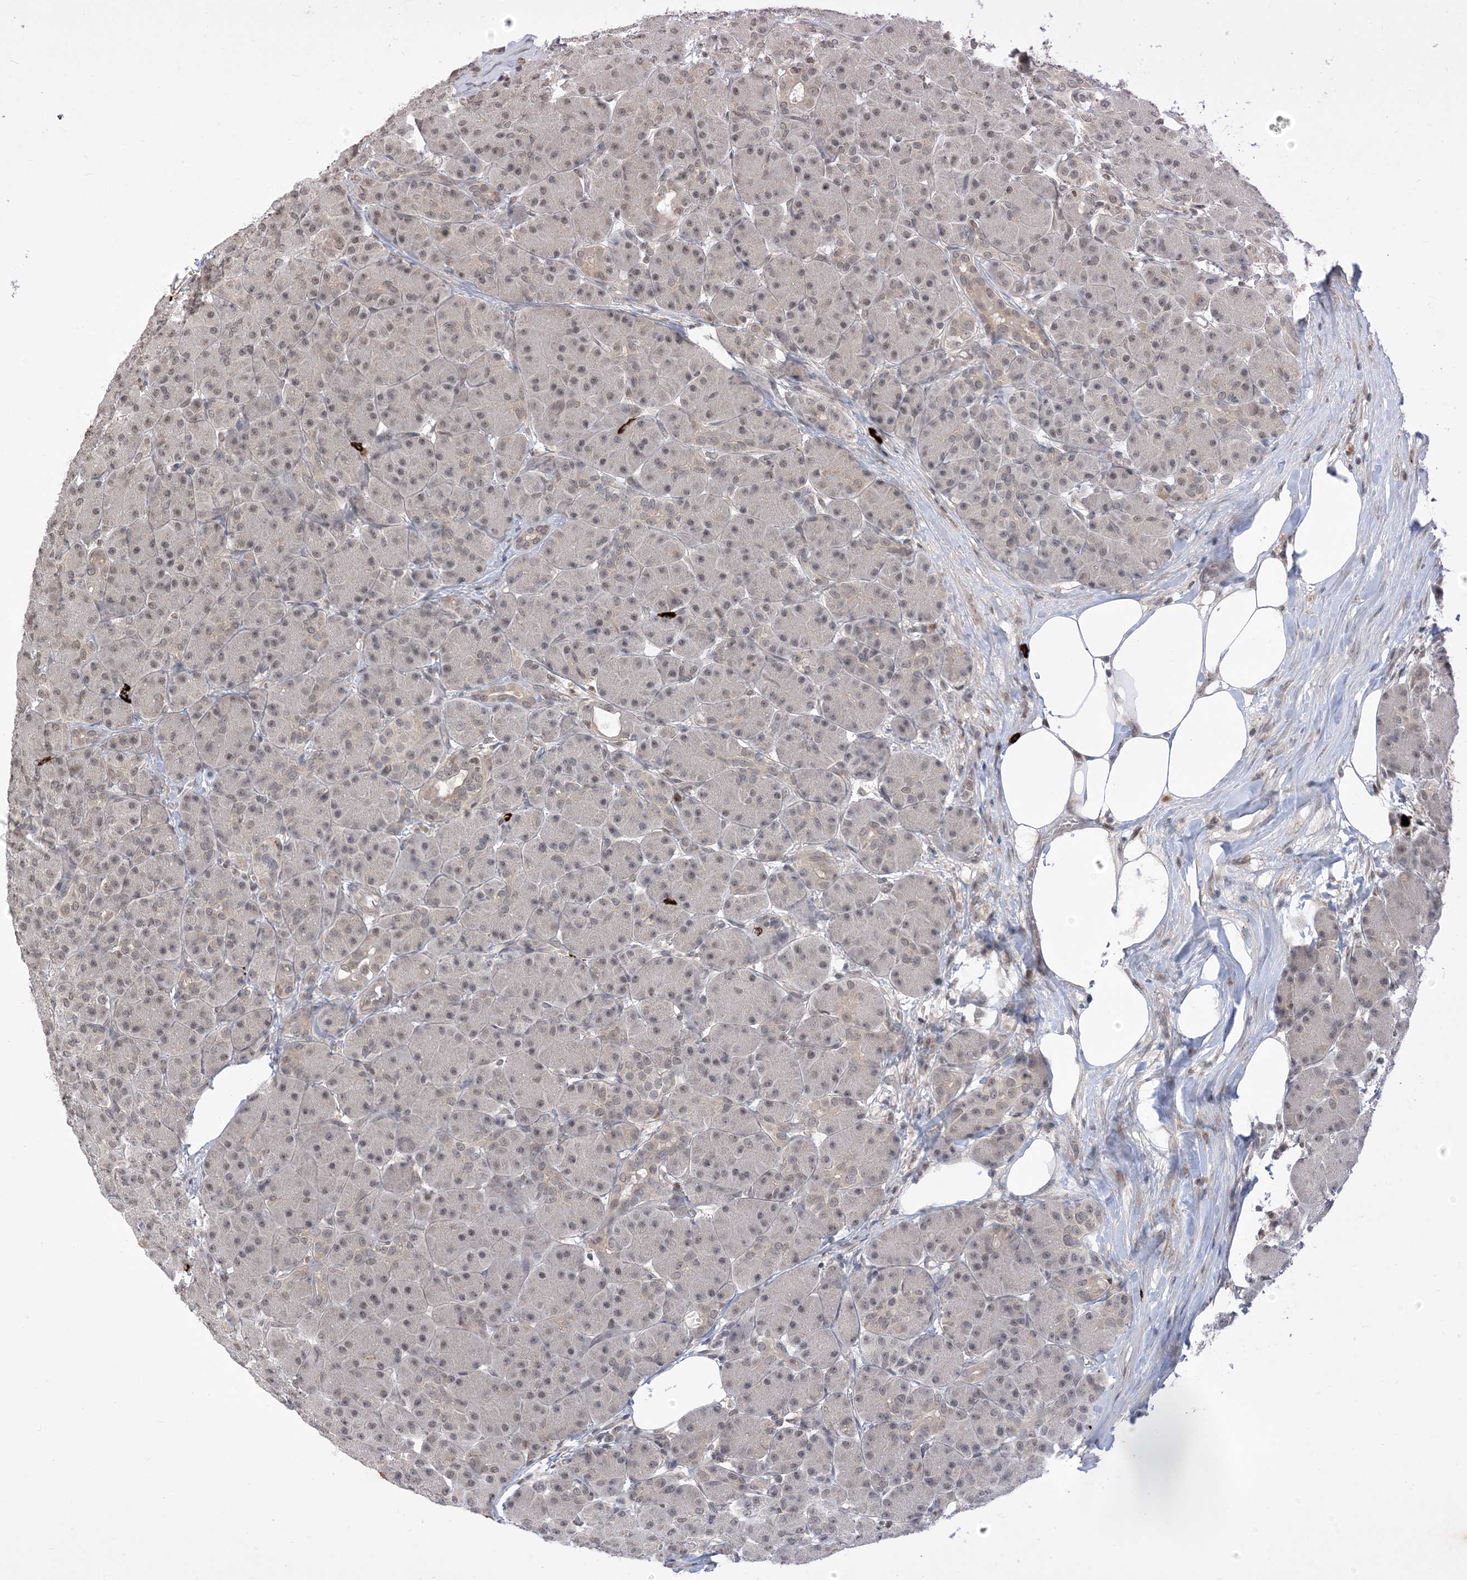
{"staining": {"intensity": "weak", "quantity": "25%-75%", "location": "nuclear"}, "tissue": "pancreas", "cell_type": "Exocrine glandular cells", "image_type": "normal", "snomed": [{"axis": "morphology", "description": "Normal tissue, NOS"}, {"axis": "topography", "description": "Pancreas"}], "caption": "Benign pancreas demonstrates weak nuclear expression in approximately 25%-75% of exocrine glandular cells, visualized by immunohistochemistry. The staining was performed using DAB to visualize the protein expression in brown, while the nuclei were stained in blue with hematoxylin (Magnification: 20x).", "gene": "RANBP9", "patient": {"sex": "male", "age": 63}}